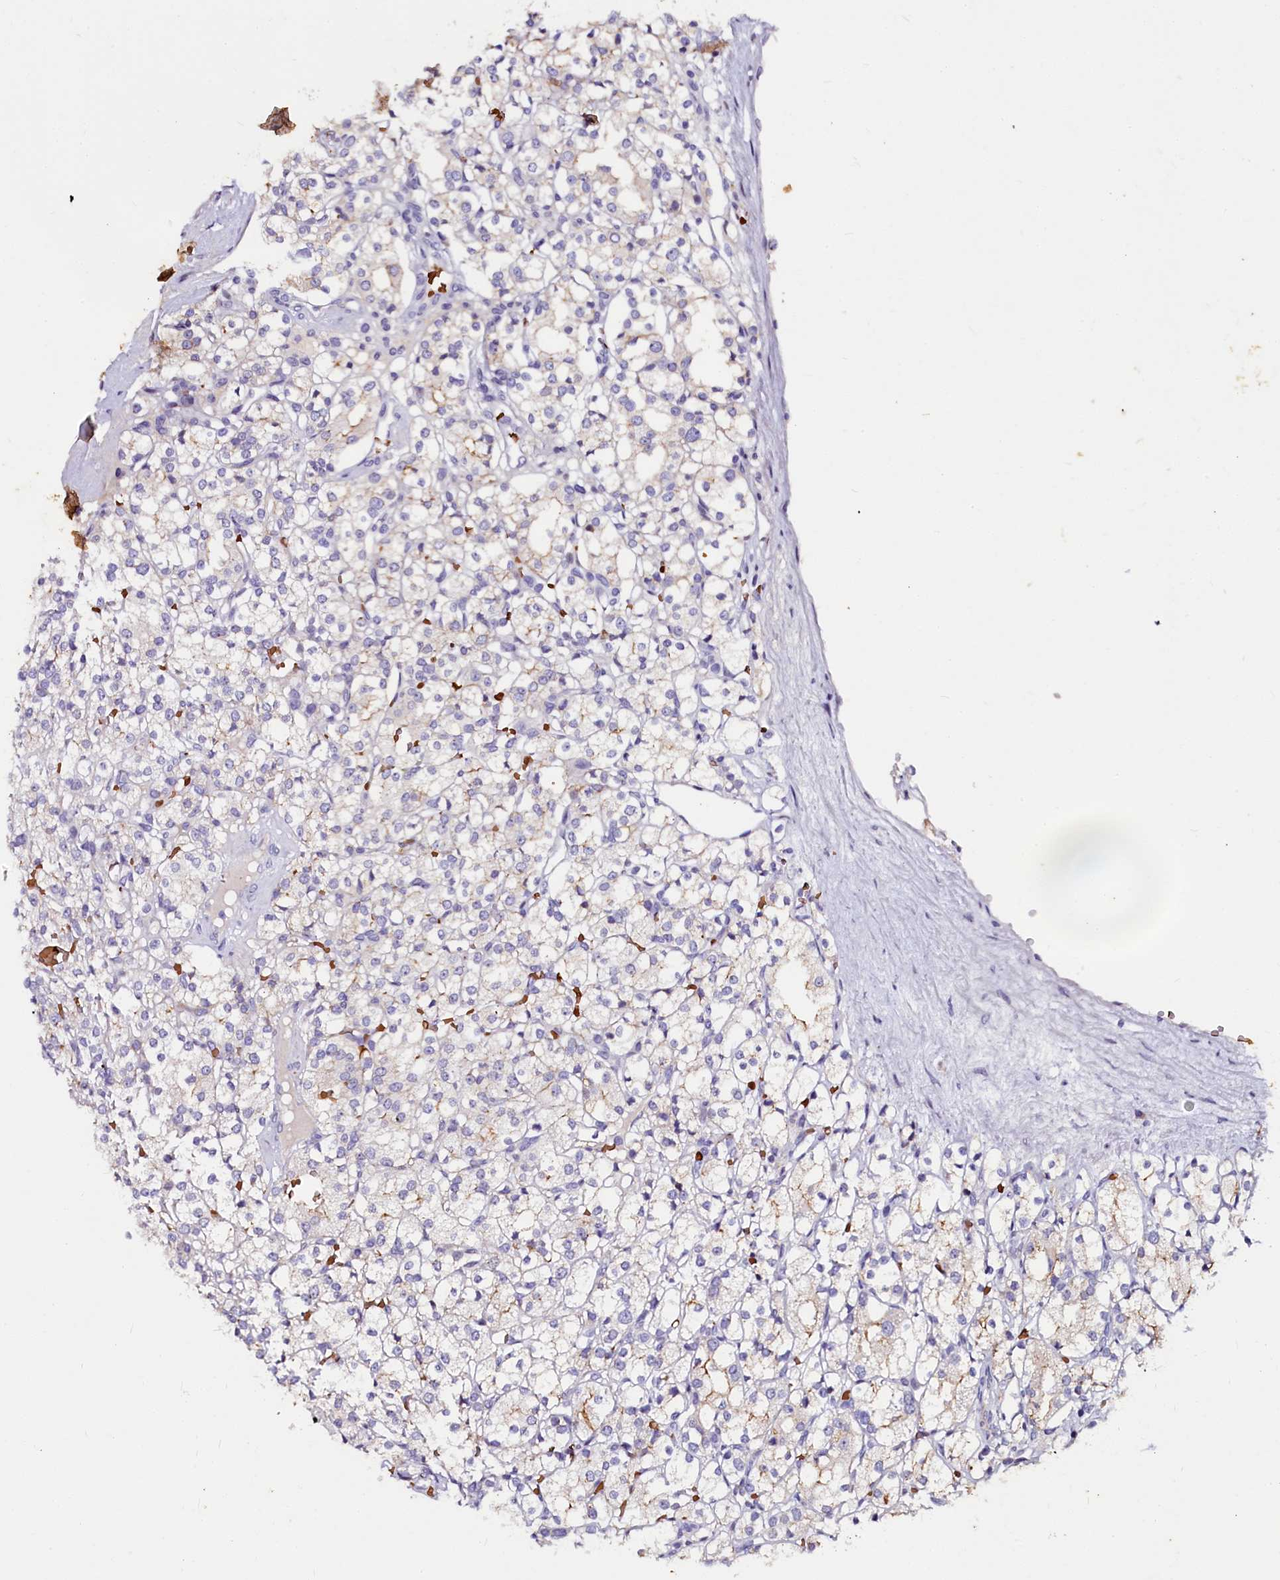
{"staining": {"intensity": "negative", "quantity": "none", "location": "none"}, "tissue": "renal cancer", "cell_type": "Tumor cells", "image_type": "cancer", "snomed": [{"axis": "morphology", "description": "Adenocarcinoma, NOS"}, {"axis": "topography", "description": "Kidney"}], "caption": "DAB immunohistochemical staining of human renal adenocarcinoma exhibits no significant positivity in tumor cells.", "gene": "CTDSPL2", "patient": {"sex": "male", "age": 77}}